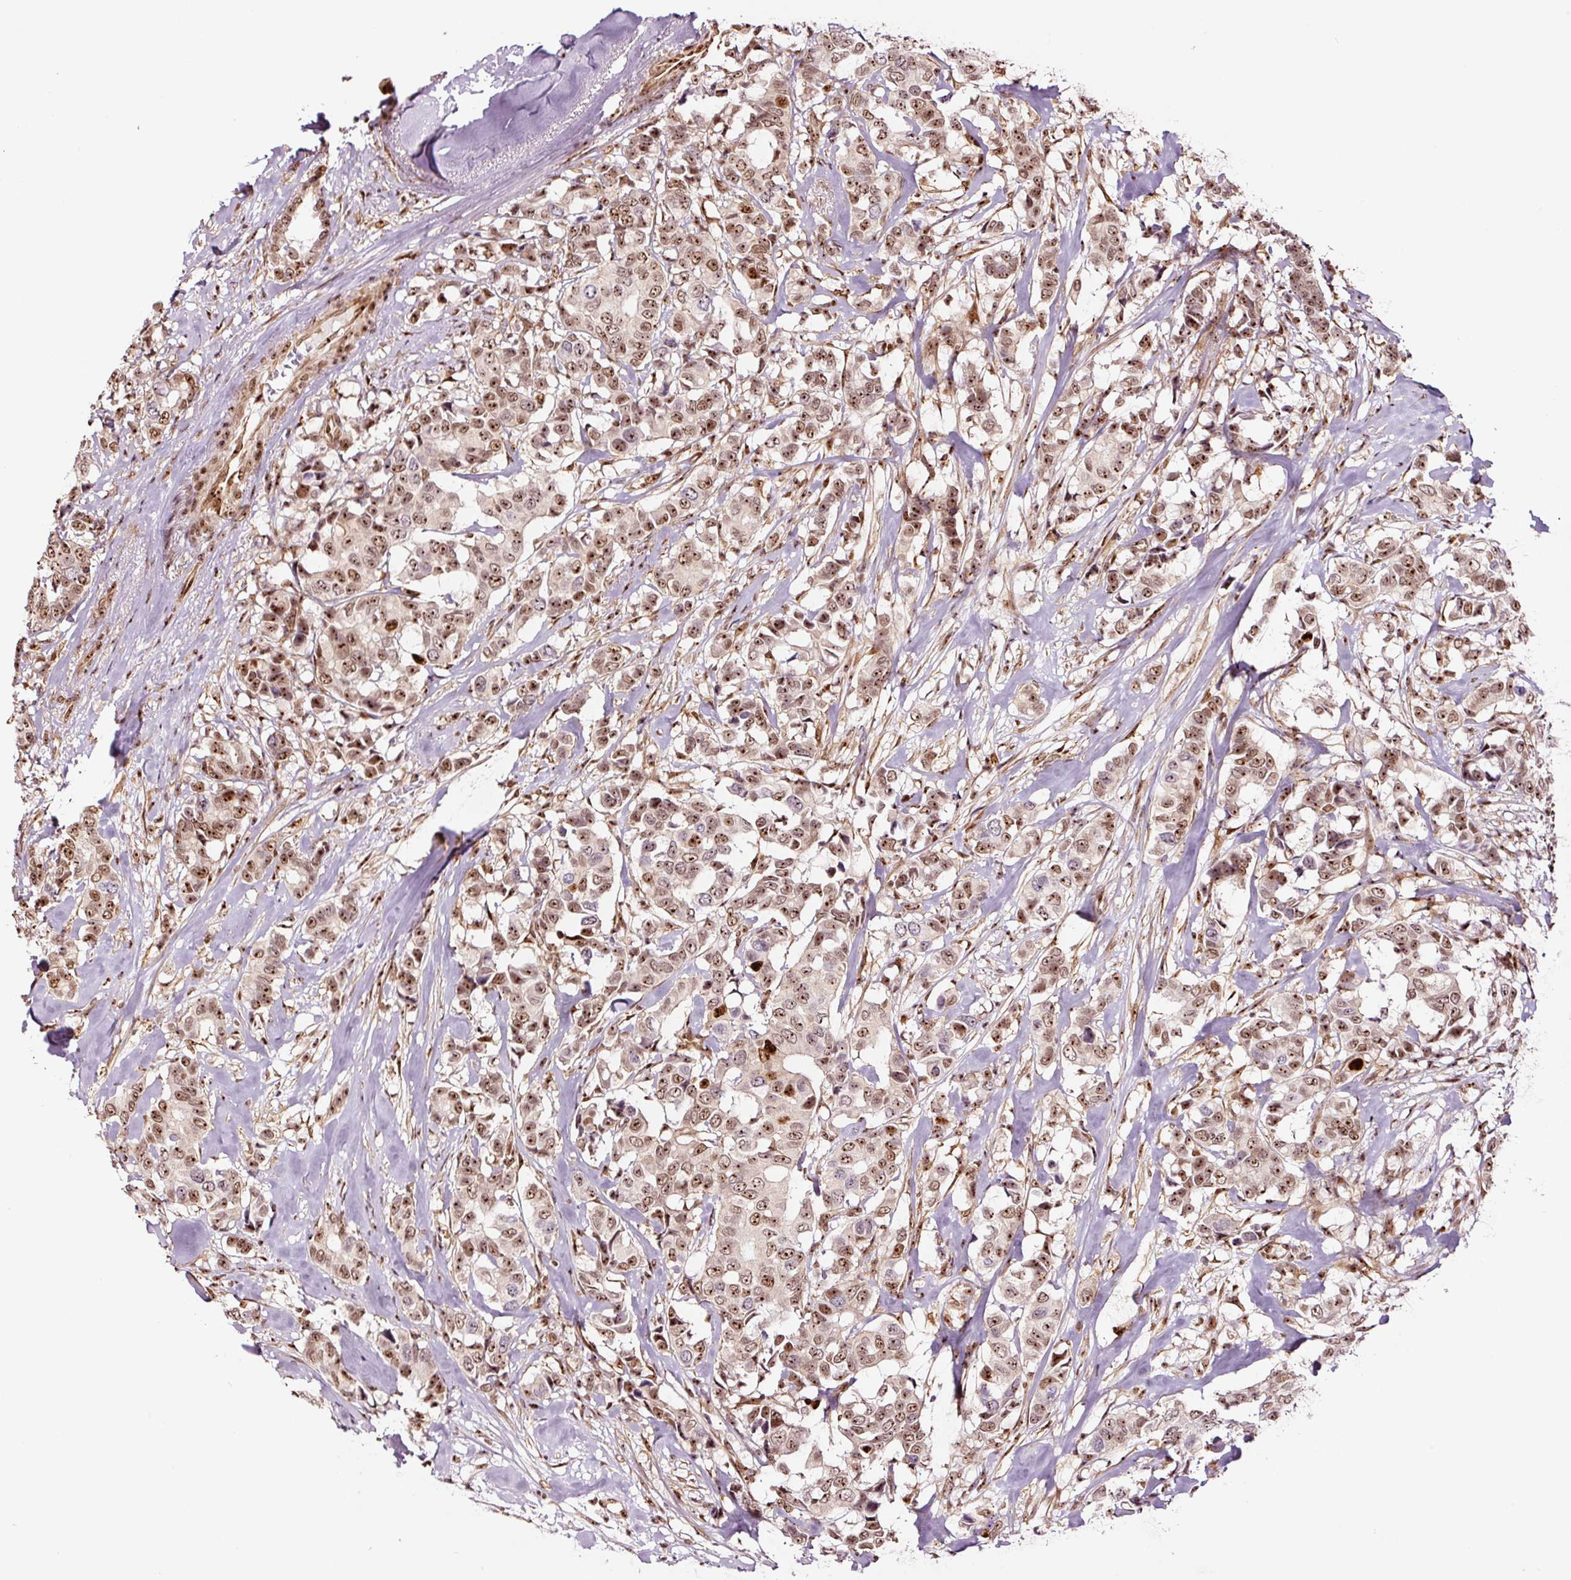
{"staining": {"intensity": "strong", "quantity": ">75%", "location": "nuclear"}, "tissue": "breast cancer", "cell_type": "Tumor cells", "image_type": "cancer", "snomed": [{"axis": "morphology", "description": "Duct carcinoma"}, {"axis": "topography", "description": "Breast"}], "caption": "Protein analysis of breast cancer tissue demonstrates strong nuclear positivity in approximately >75% of tumor cells.", "gene": "GNL3", "patient": {"sex": "female", "age": 87}}